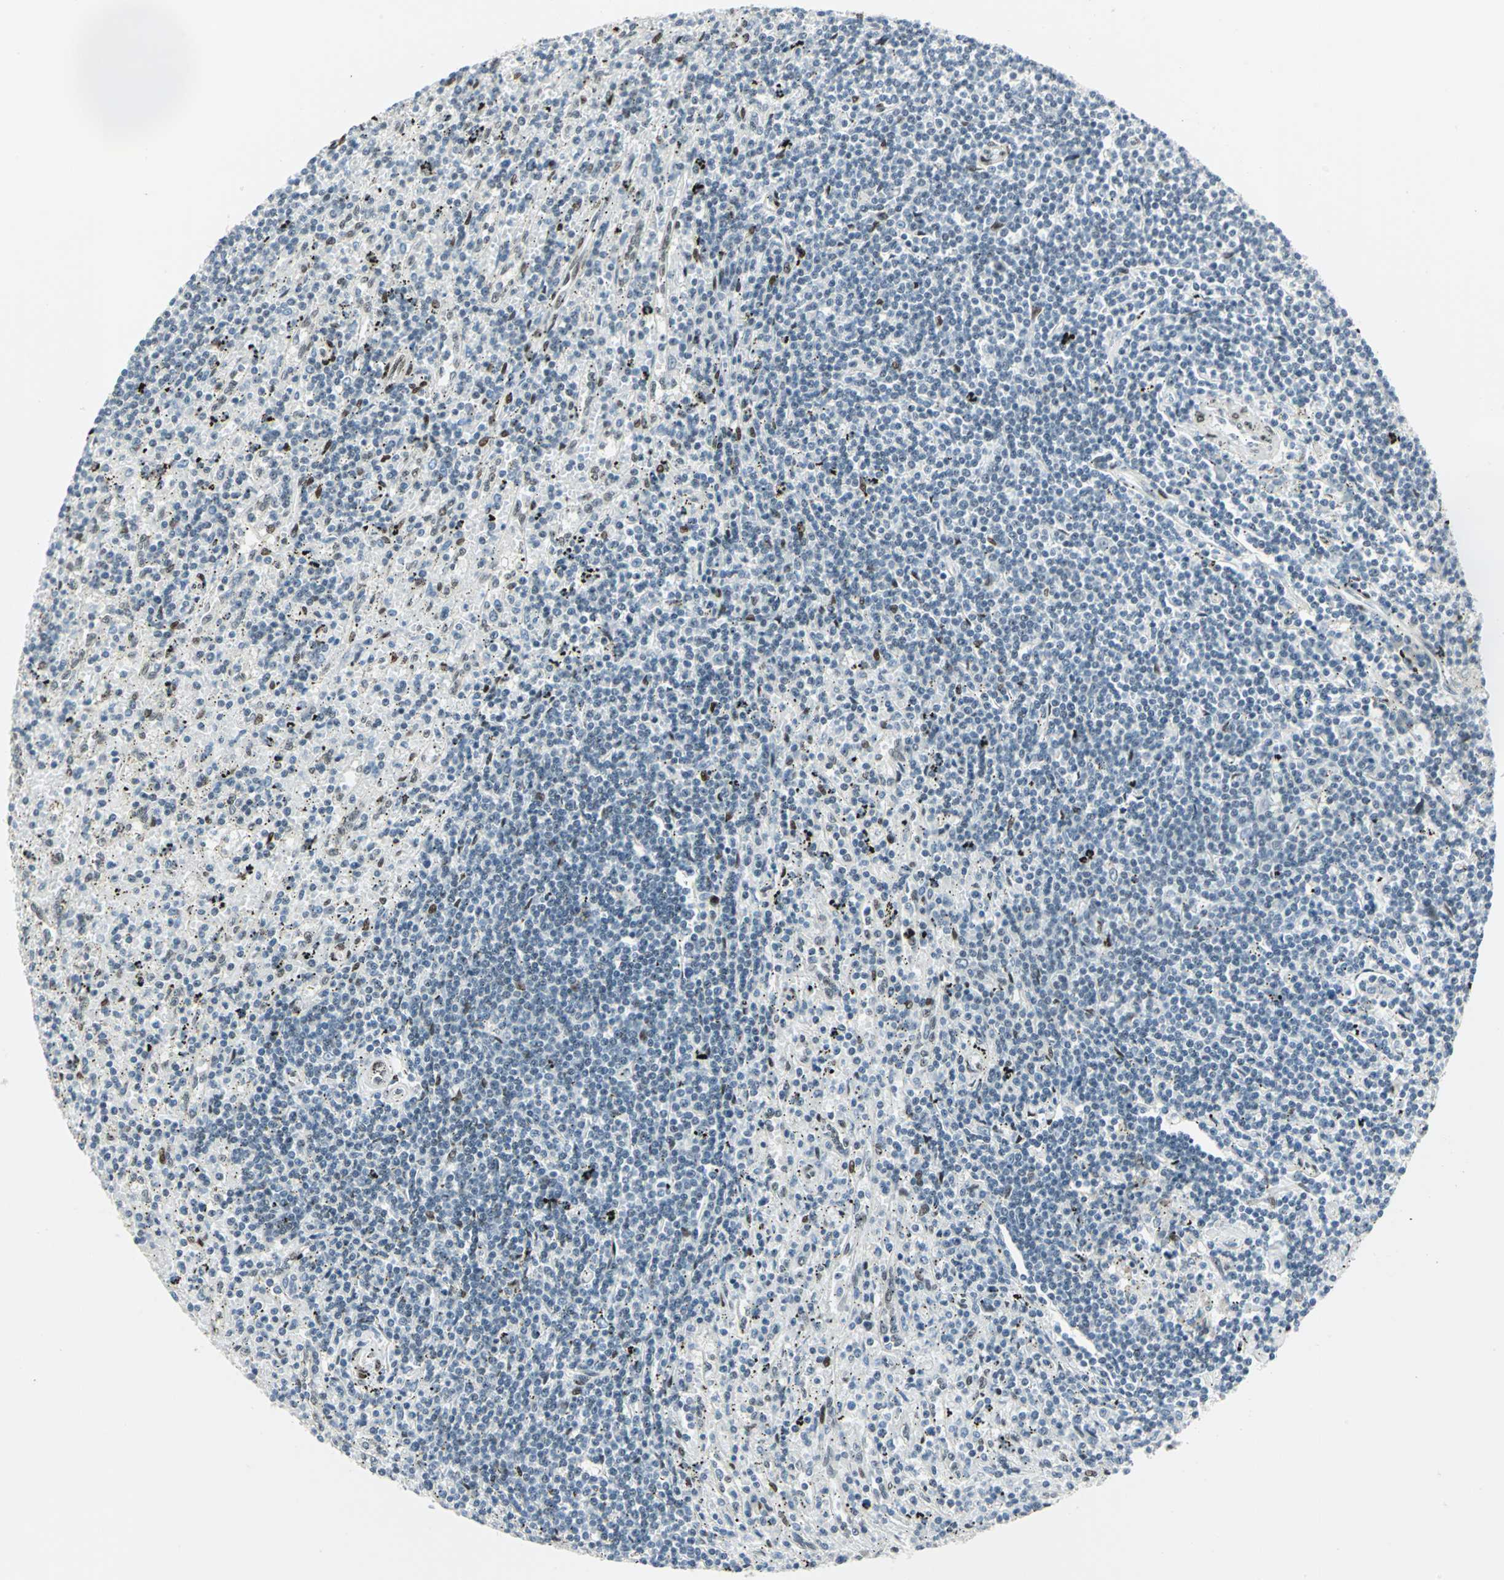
{"staining": {"intensity": "strong", "quantity": "<25%", "location": "nuclear"}, "tissue": "lymphoma", "cell_type": "Tumor cells", "image_type": "cancer", "snomed": [{"axis": "morphology", "description": "Malignant lymphoma, non-Hodgkin's type, Low grade"}, {"axis": "topography", "description": "Spleen"}], "caption": "Protein expression analysis of human lymphoma reveals strong nuclear positivity in approximately <25% of tumor cells.", "gene": "MEIS2", "patient": {"sex": "male", "age": 76}}